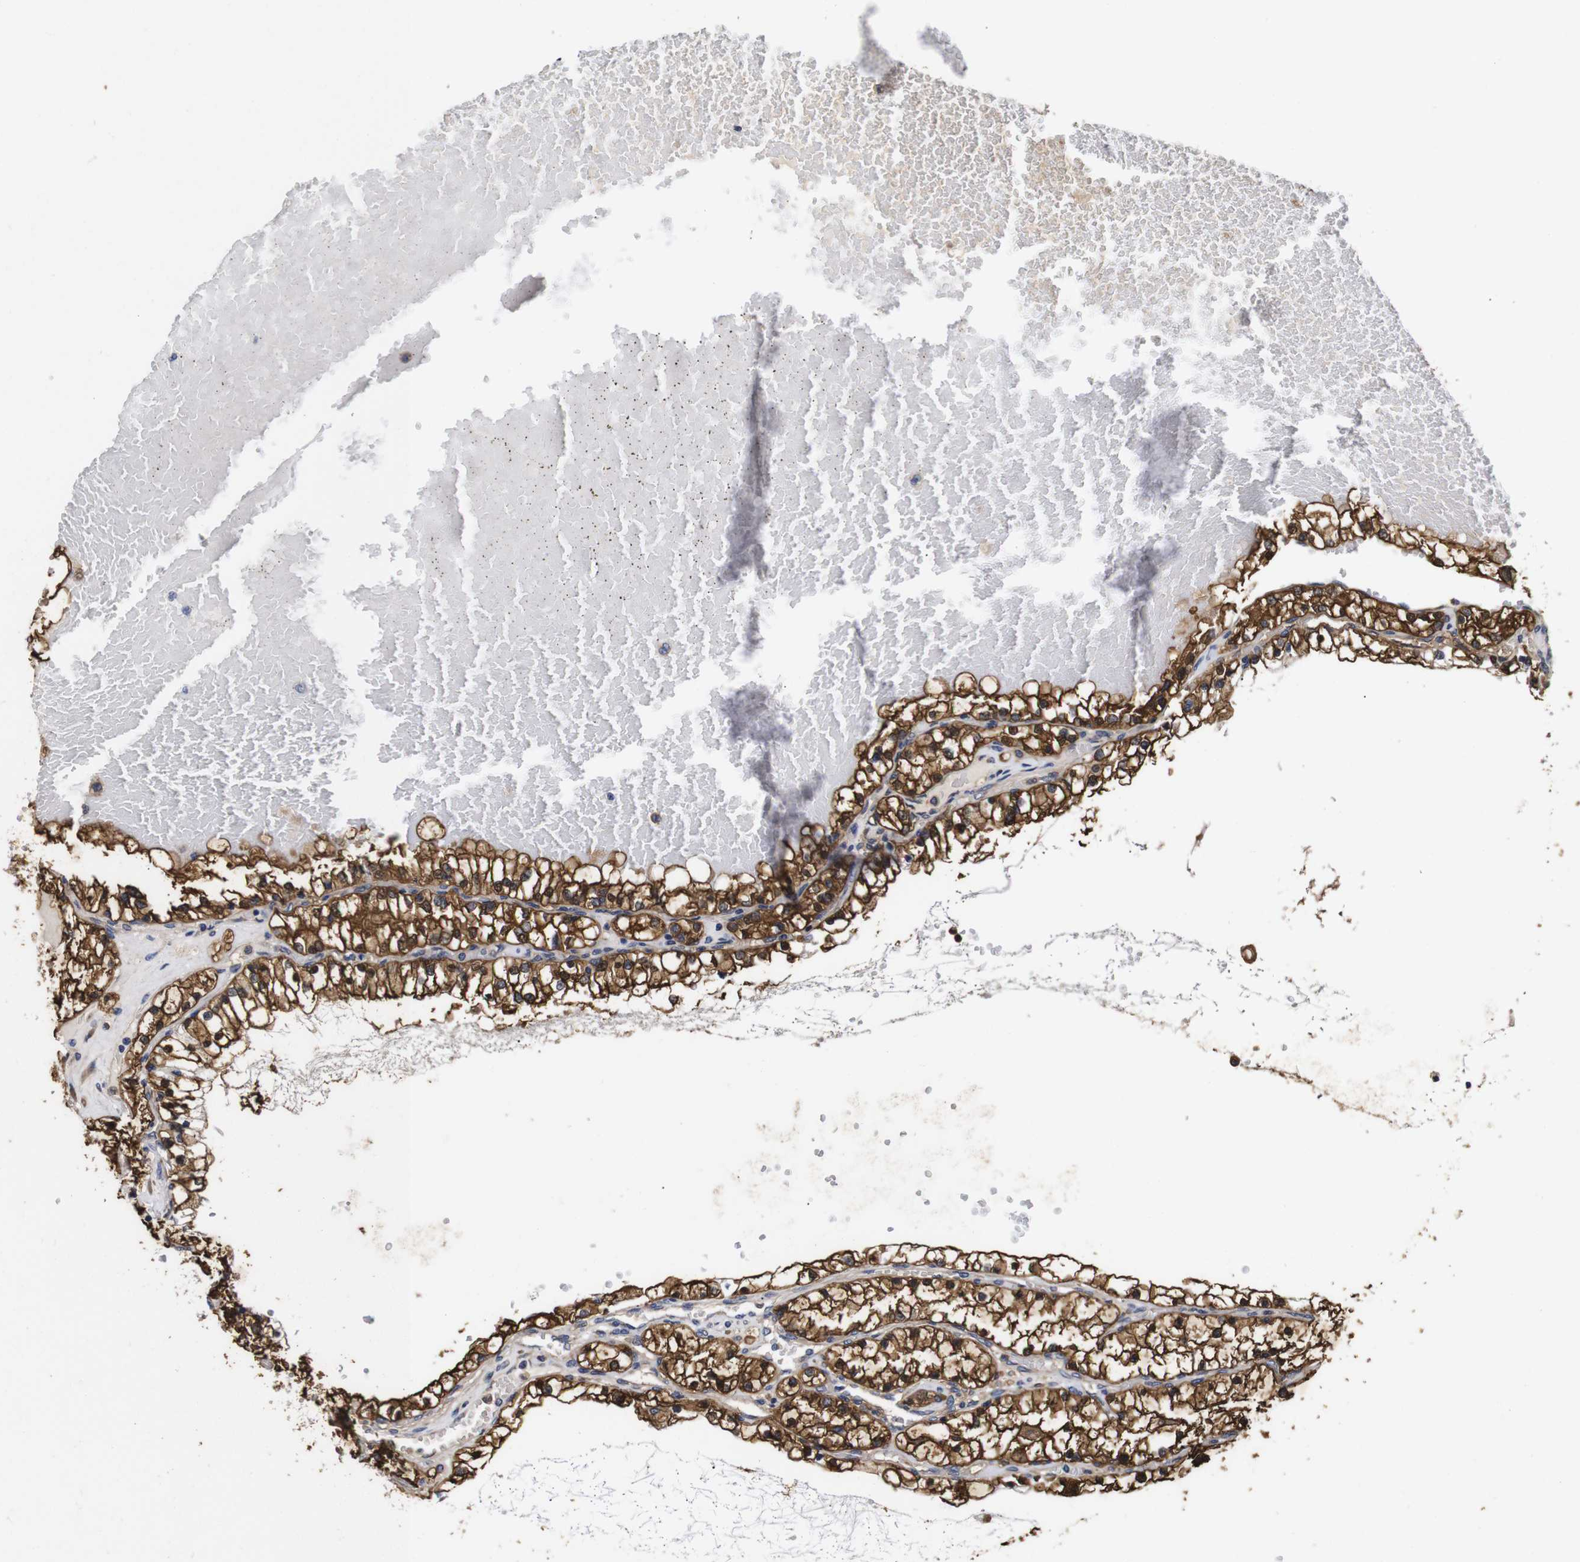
{"staining": {"intensity": "strong", "quantity": ">75%", "location": "cytoplasmic/membranous,nuclear"}, "tissue": "renal cancer", "cell_type": "Tumor cells", "image_type": "cancer", "snomed": [{"axis": "morphology", "description": "Adenocarcinoma, NOS"}, {"axis": "topography", "description": "Kidney"}], "caption": "Immunohistochemistry (IHC) (DAB (3,3'-diaminobenzidine)) staining of renal cancer reveals strong cytoplasmic/membranous and nuclear protein positivity in approximately >75% of tumor cells.", "gene": "LRRCC1", "patient": {"sex": "male", "age": 68}}